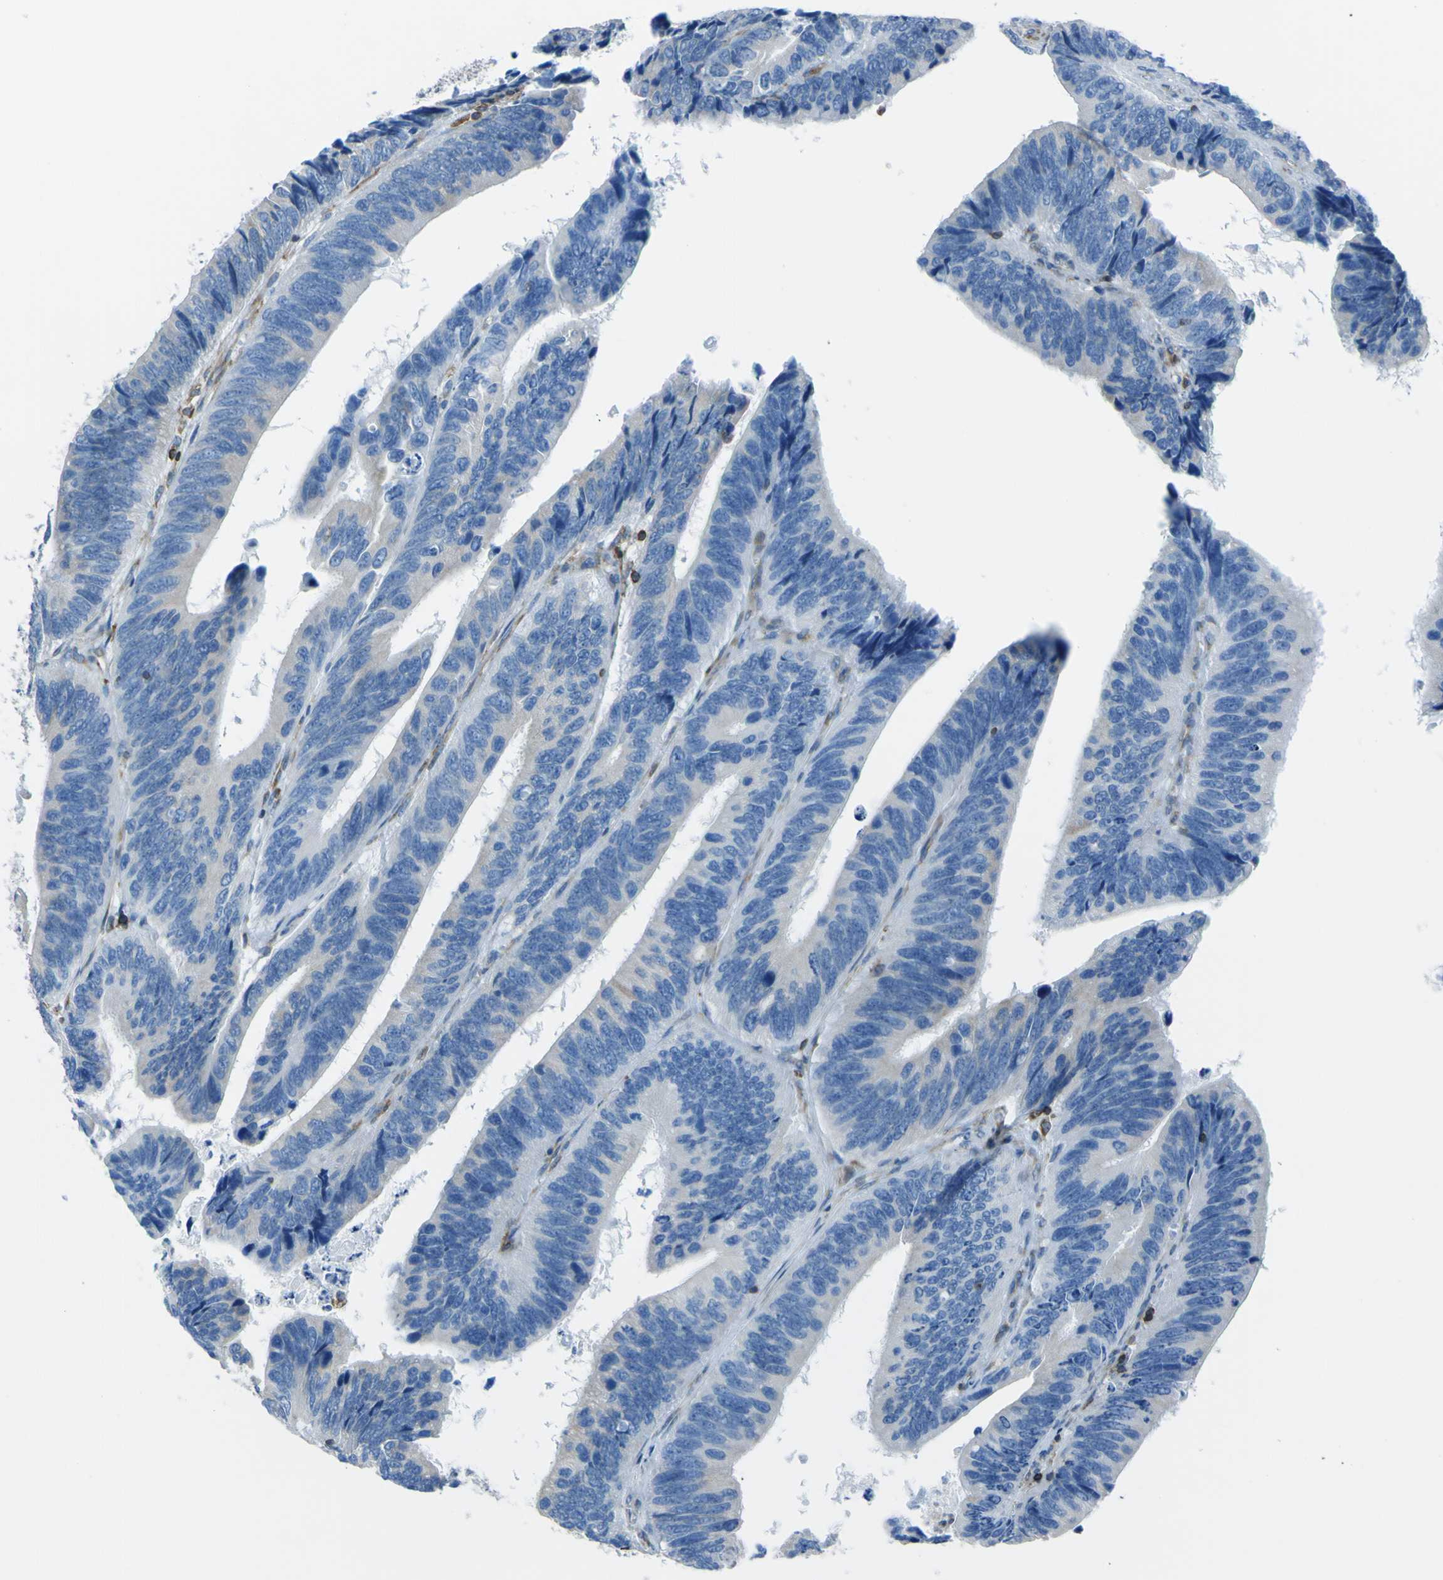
{"staining": {"intensity": "negative", "quantity": "none", "location": "none"}, "tissue": "colorectal cancer", "cell_type": "Tumor cells", "image_type": "cancer", "snomed": [{"axis": "morphology", "description": "Adenocarcinoma, NOS"}, {"axis": "topography", "description": "Colon"}], "caption": "This is an immunohistochemistry (IHC) image of human colorectal cancer (adenocarcinoma). There is no expression in tumor cells.", "gene": "STIM1", "patient": {"sex": "male", "age": 72}}